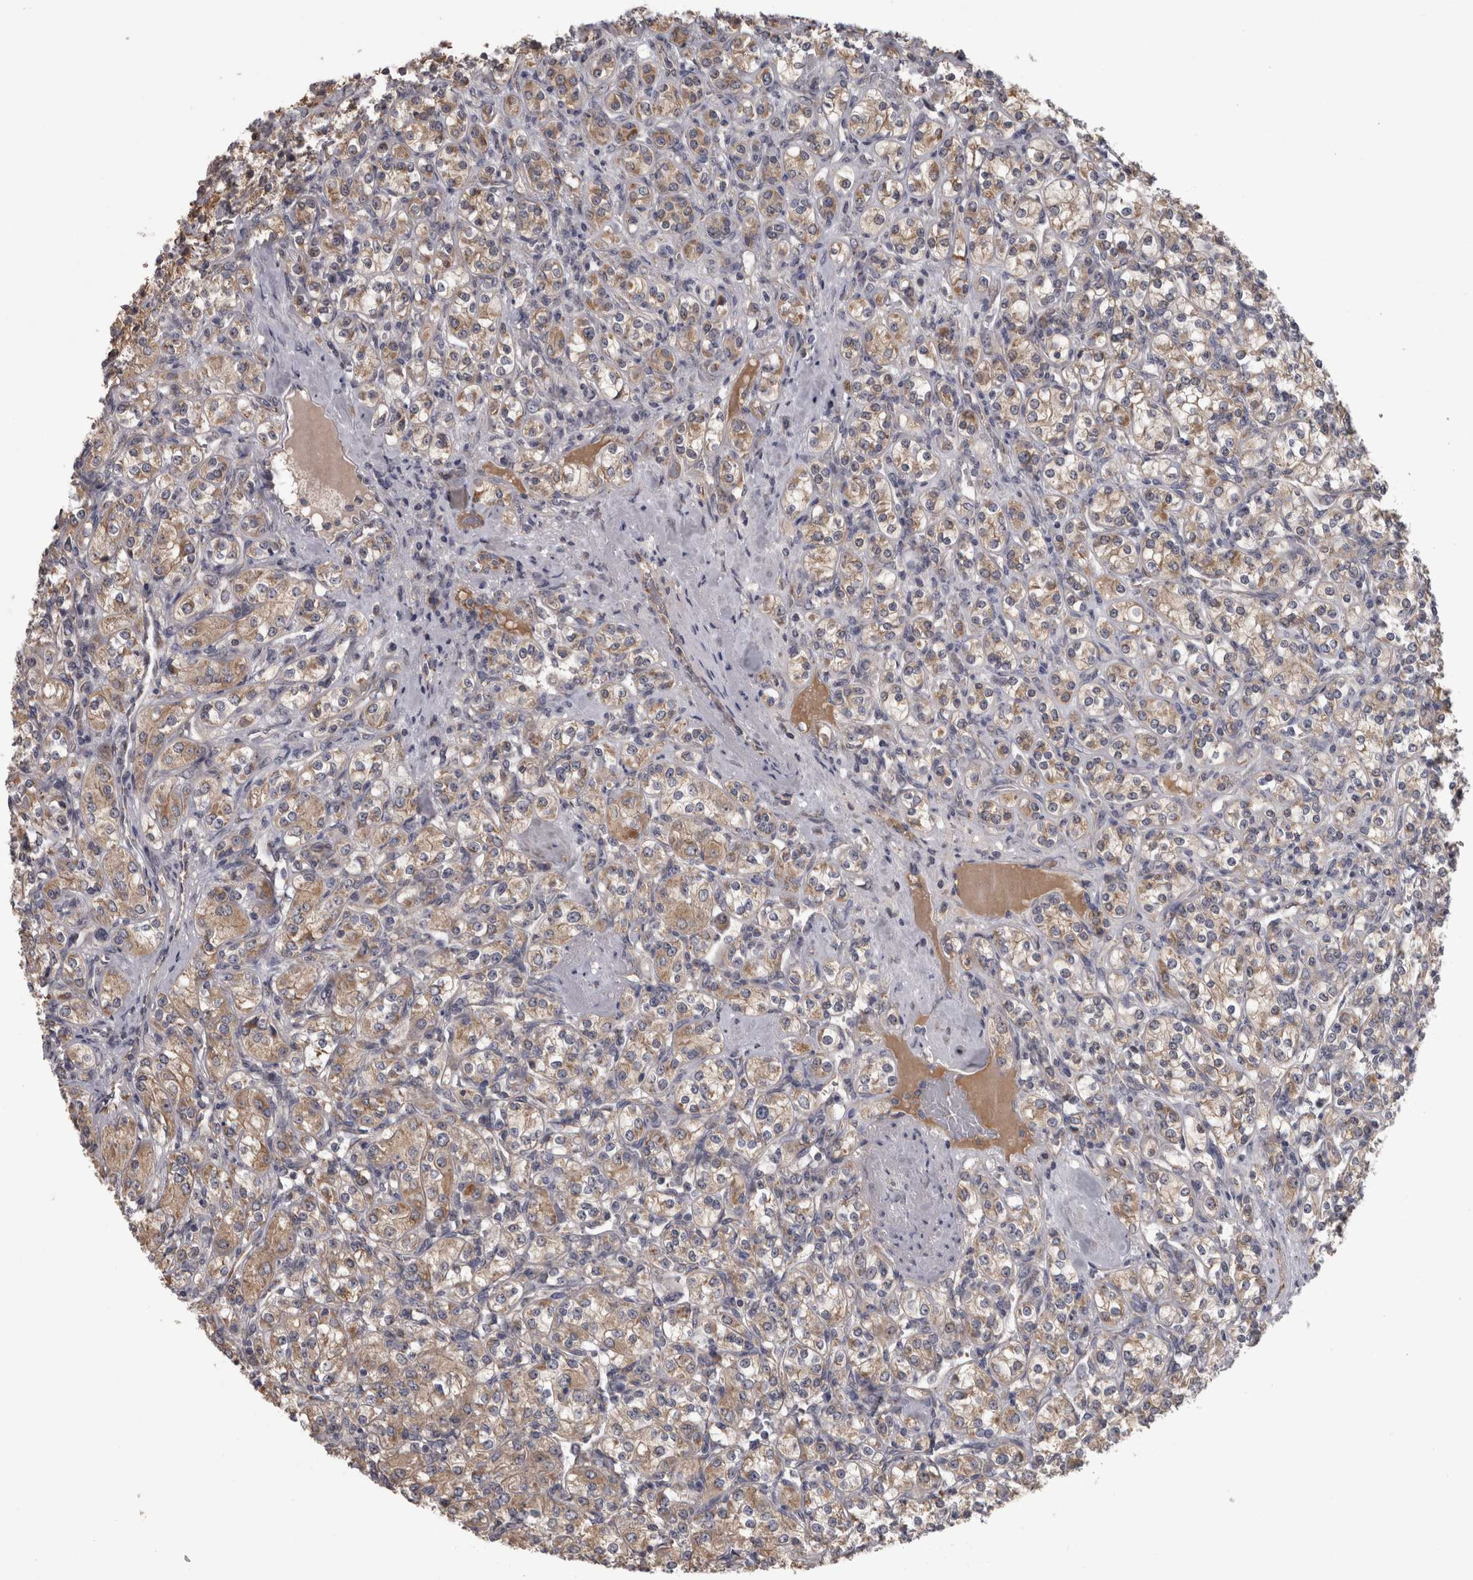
{"staining": {"intensity": "moderate", "quantity": ">75%", "location": "cytoplasmic/membranous"}, "tissue": "renal cancer", "cell_type": "Tumor cells", "image_type": "cancer", "snomed": [{"axis": "morphology", "description": "Adenocarcinoma, NOS"}, {"axis": "topography", "description": "Kidney"}], "caption": "IHC of renal cancer reveals medium levels of moderate cytoplasmic/membranous staining in about >75% of tumor cells. (IHC, brightfield microscopy, high magnification).", "gene": "DBT", "patient": {"sex": "male", "age": 77}}